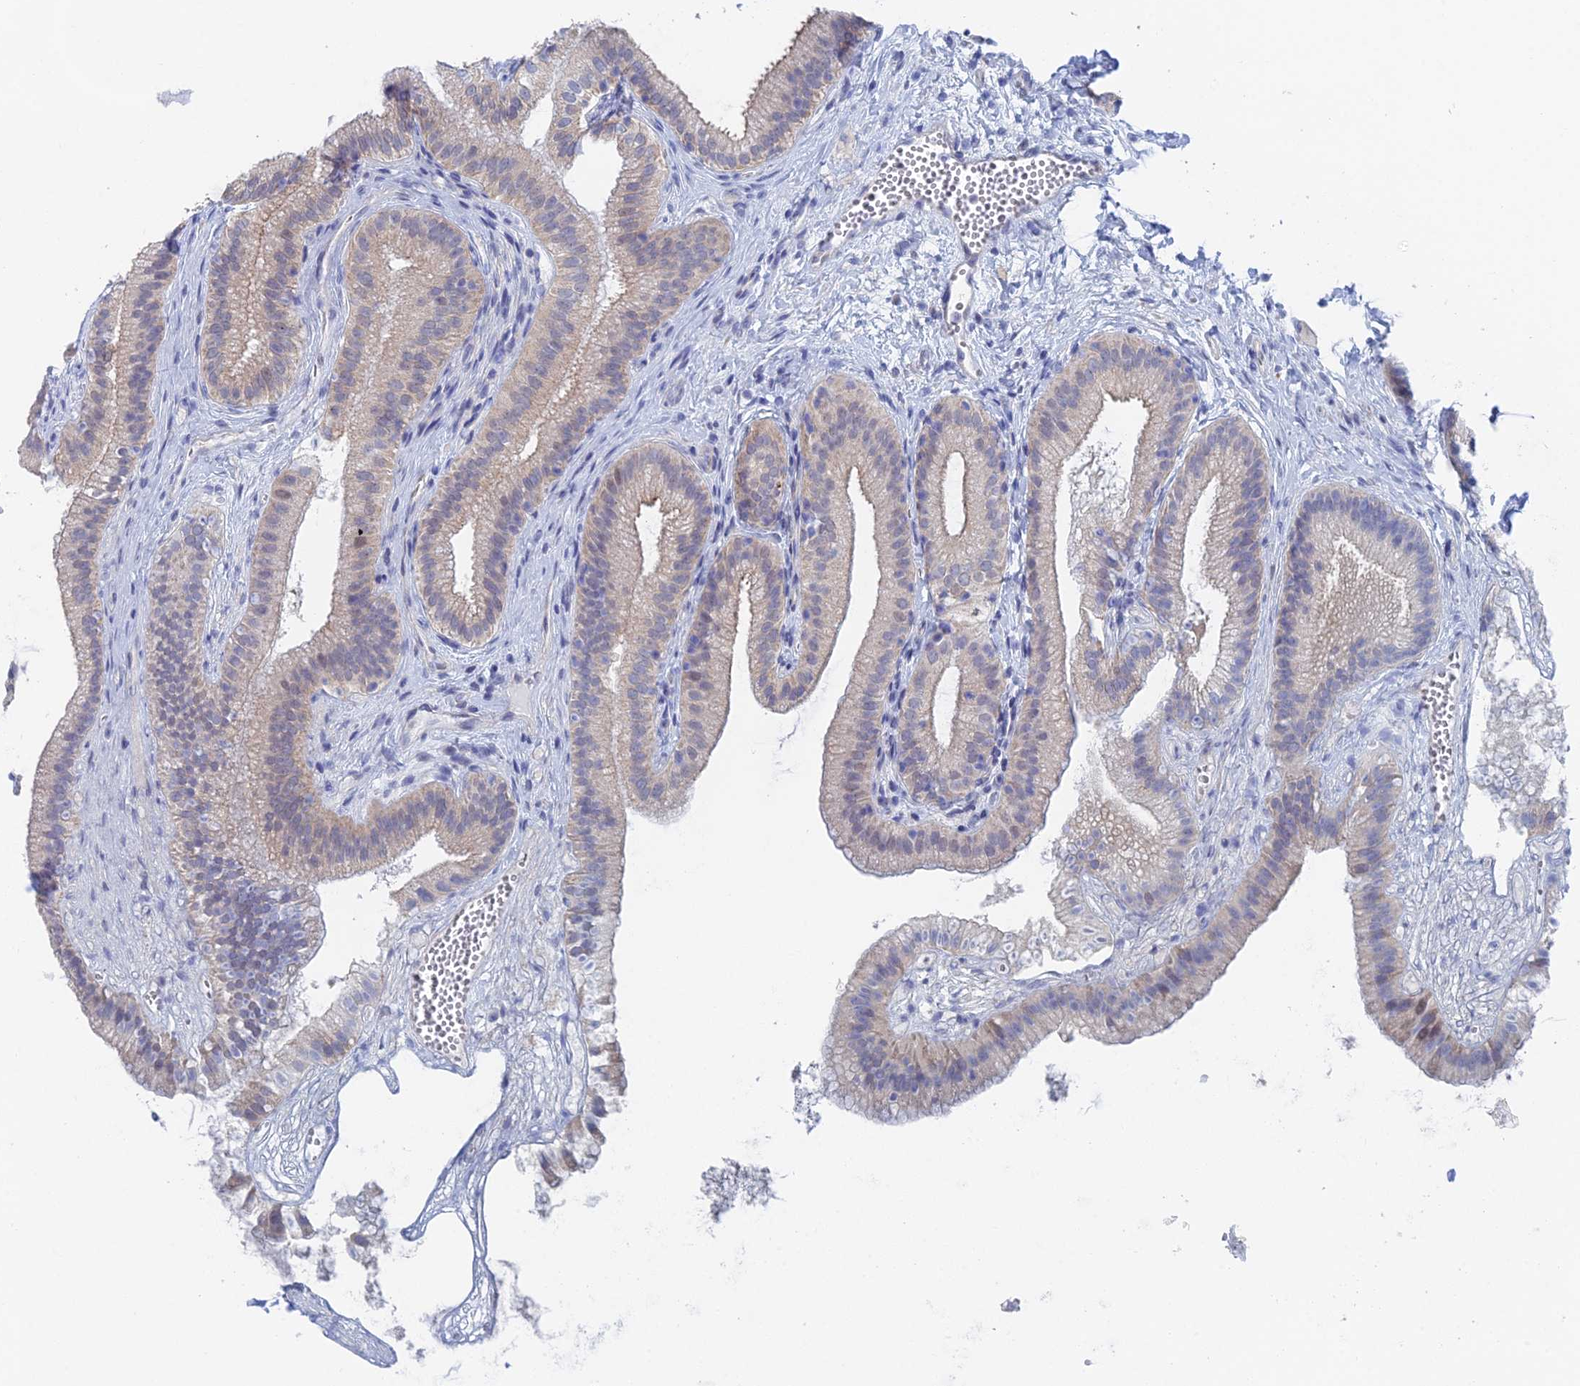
{"staining": {"intensity": "moderate", "quantity": "<25%", "location": "nuclear"}, "tissue": "gallbladder", "cell_type": "Glandular cells", "image_type": "normal", "snomed": [{"axis": "morphology", "description": "Normal tissue, NOS"}, {"axis": "topography", "description": "Gallbladder"}], "caption": "This histopathology image displays benign gallbladder stained with immunohistochemistry (IHC) to label a protein in brown. The nuclear of glandular cells show moderate positivity for the protein. Nuclei are counter-stained blue.", "gene": "GMNC", "patient": {"sex": "female", "age": 54}}